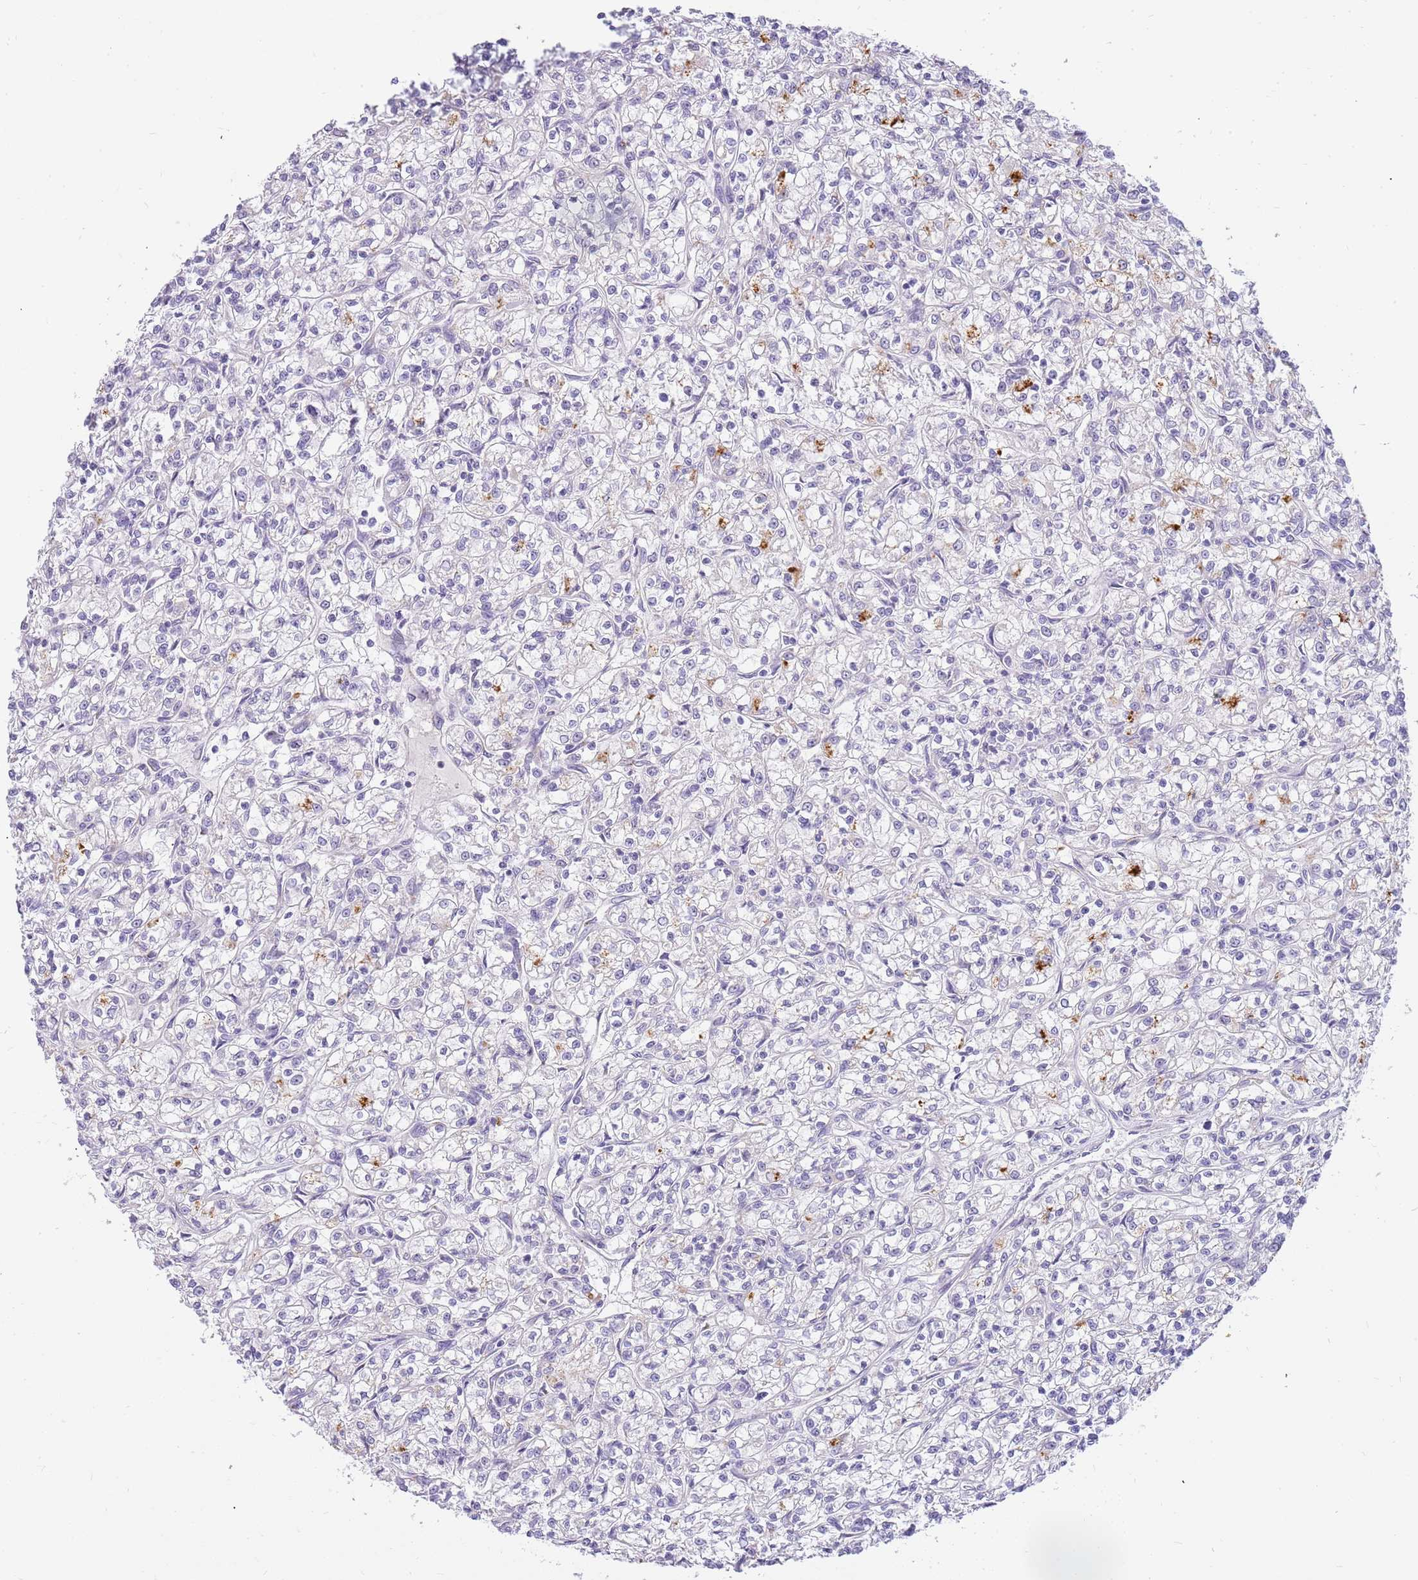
{"staining": {"intensity": "strong", "quantity": "<25%", "location": "cytoplasmic/membranous"}, "tissue": "renal cancer", "cell_type": "Tumor cells", "image_type": "cancer", "snomed": [{"axis": "morphology", "description": "Adenocarcinoma, NOS"}, {"axis": "topography", "description": "Kidney"}], "caption": "IHC photomicrograph of neoplastic tissue: human renal cancer (adenocarcinoma) stained using immunohistochemistry displays medium levels of strong protein expression localized specifically in the cytoplasmic/membranous of tumor cells, appearing as a cytoplasmic/membranous brown color.", "gene": "DNAJA3", "patient": {"sex": "female", "age": 59}}